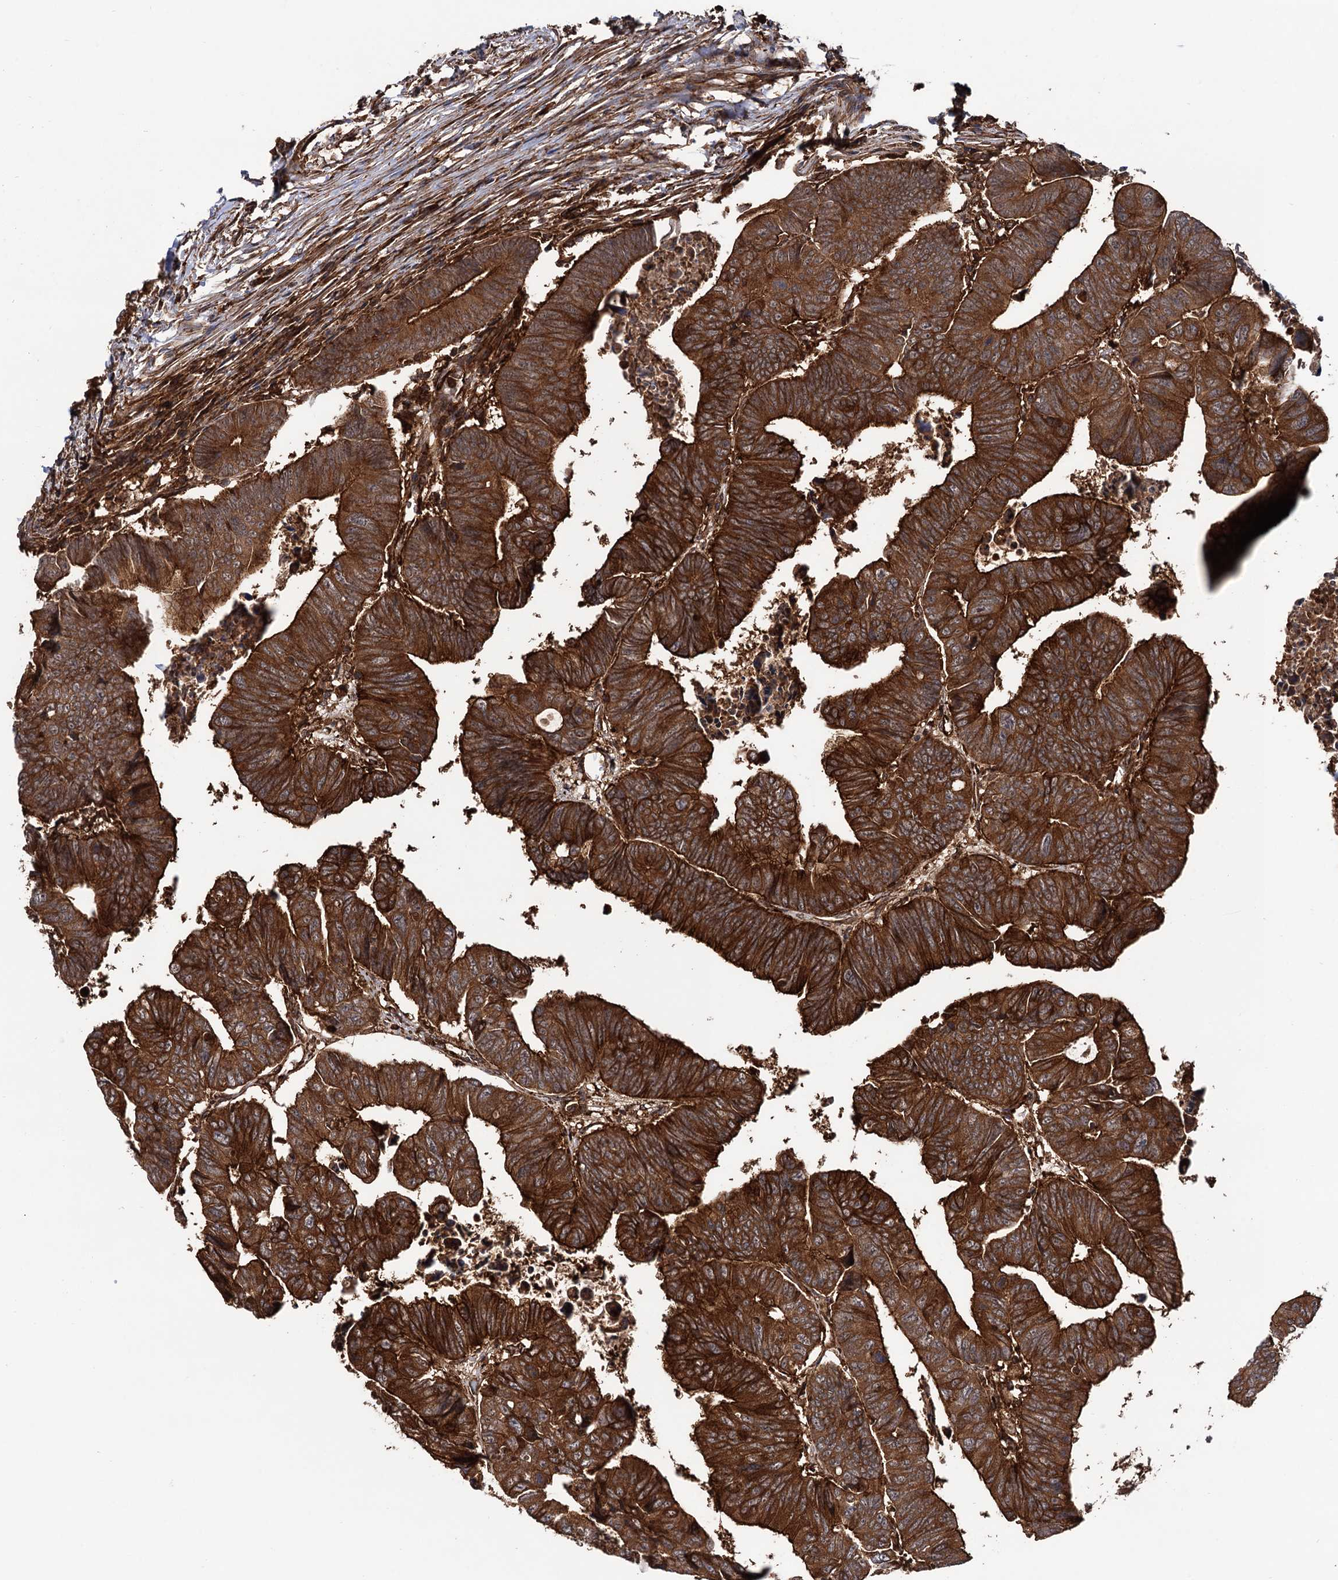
{"staining": {"intensity": "strong", "quantity": ">75%", "location": "cytoplasmic/membranous"}, "tissue": "colorectal cancer", "cell_type": "Tumor cells", "image_type": "cancer", "snomed": [{"axis": "morphology", "description": "Adenocarcinoma, NOS"}, {"axis": "topography", "description": "Rectum"}], "caption": "The histopathology image shows staining of adenocarcinoma (colorectal), revealing strong cytoplasmic/membranous protein positivity (brown color) within tumor cells.", "gene": "ATP8B4", "patient": {"sex": "female", "age": 65}}